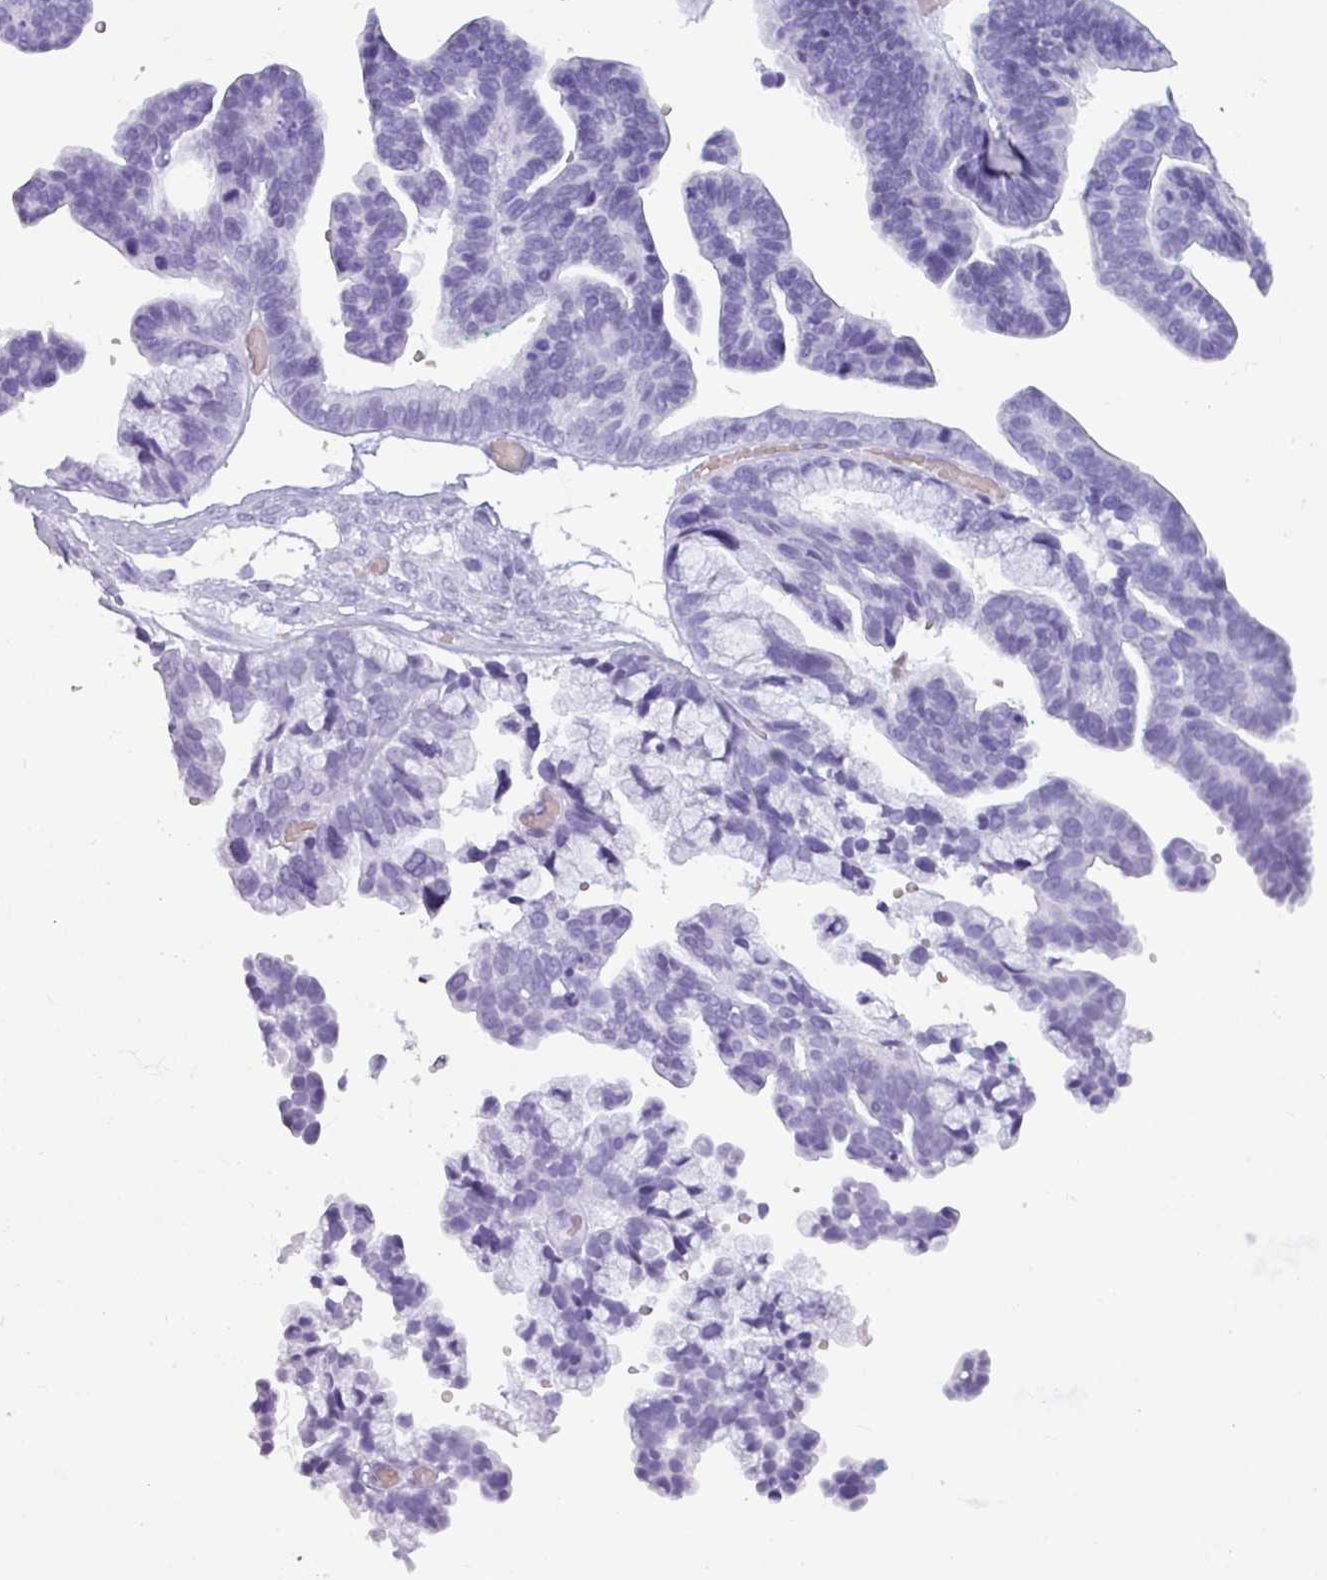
{"staining": {"intensity": "negative", "quantity": "none", "location": "none"}, "tissue": "ovarian cancer", "cell_type": "Tumor cells", "image_type": "cancer", "snomed": [{"axis": "morphology", "description": "Cystadenocarcinoma, serous, NOS"}, {"axis": "topography", "description": "Ovary"}], "caption": "Micrograph shows no protein staining in tumor cells of ovarian cancer (serous cystadenocarcinoma) tissue.", "gene": "CRYBB2", "patient": {"sex": "female", "age": 56}}